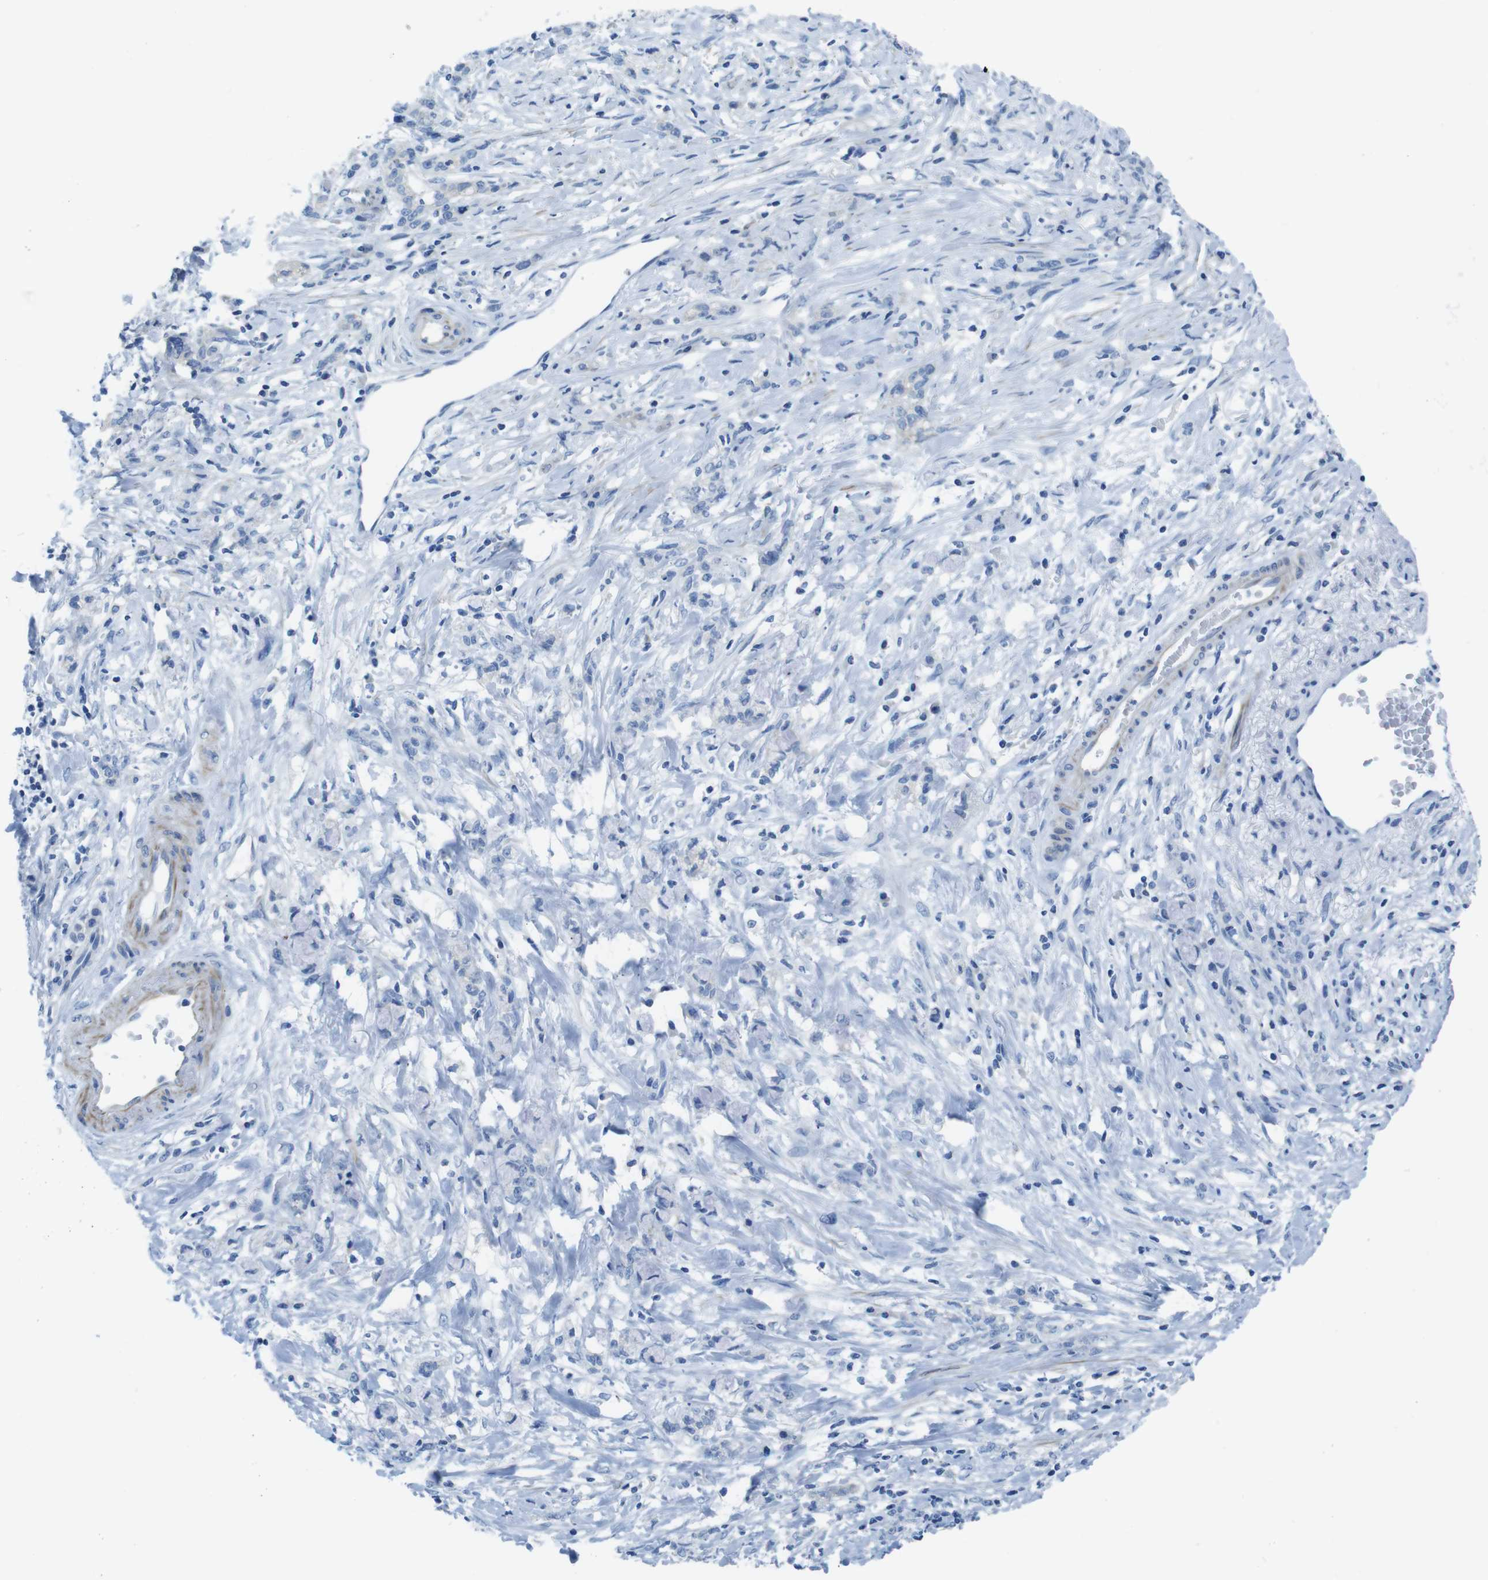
{"staining": {"intensity": "negative", "quantity": "none", "location": "none"}, "tissue": "stomach cancer", "cell_type": "Tumor cells", "image_type": "cancer", "snomed": [{"axis": "morphology", "description": "Adenocarcinoma, NOS"}, {"axis": "topography", "description": "Stomach, lower"}], "caption": "Immunohistochemistry of adenocarcinoma (stomach) exhibits no expression in tumor cells. (DAB immunohistochemistry (IHC) visualized using brightfield microscopy, high magnification).", "gene": "ASIC5", "patient": {"sex": "male", "age": 88}}